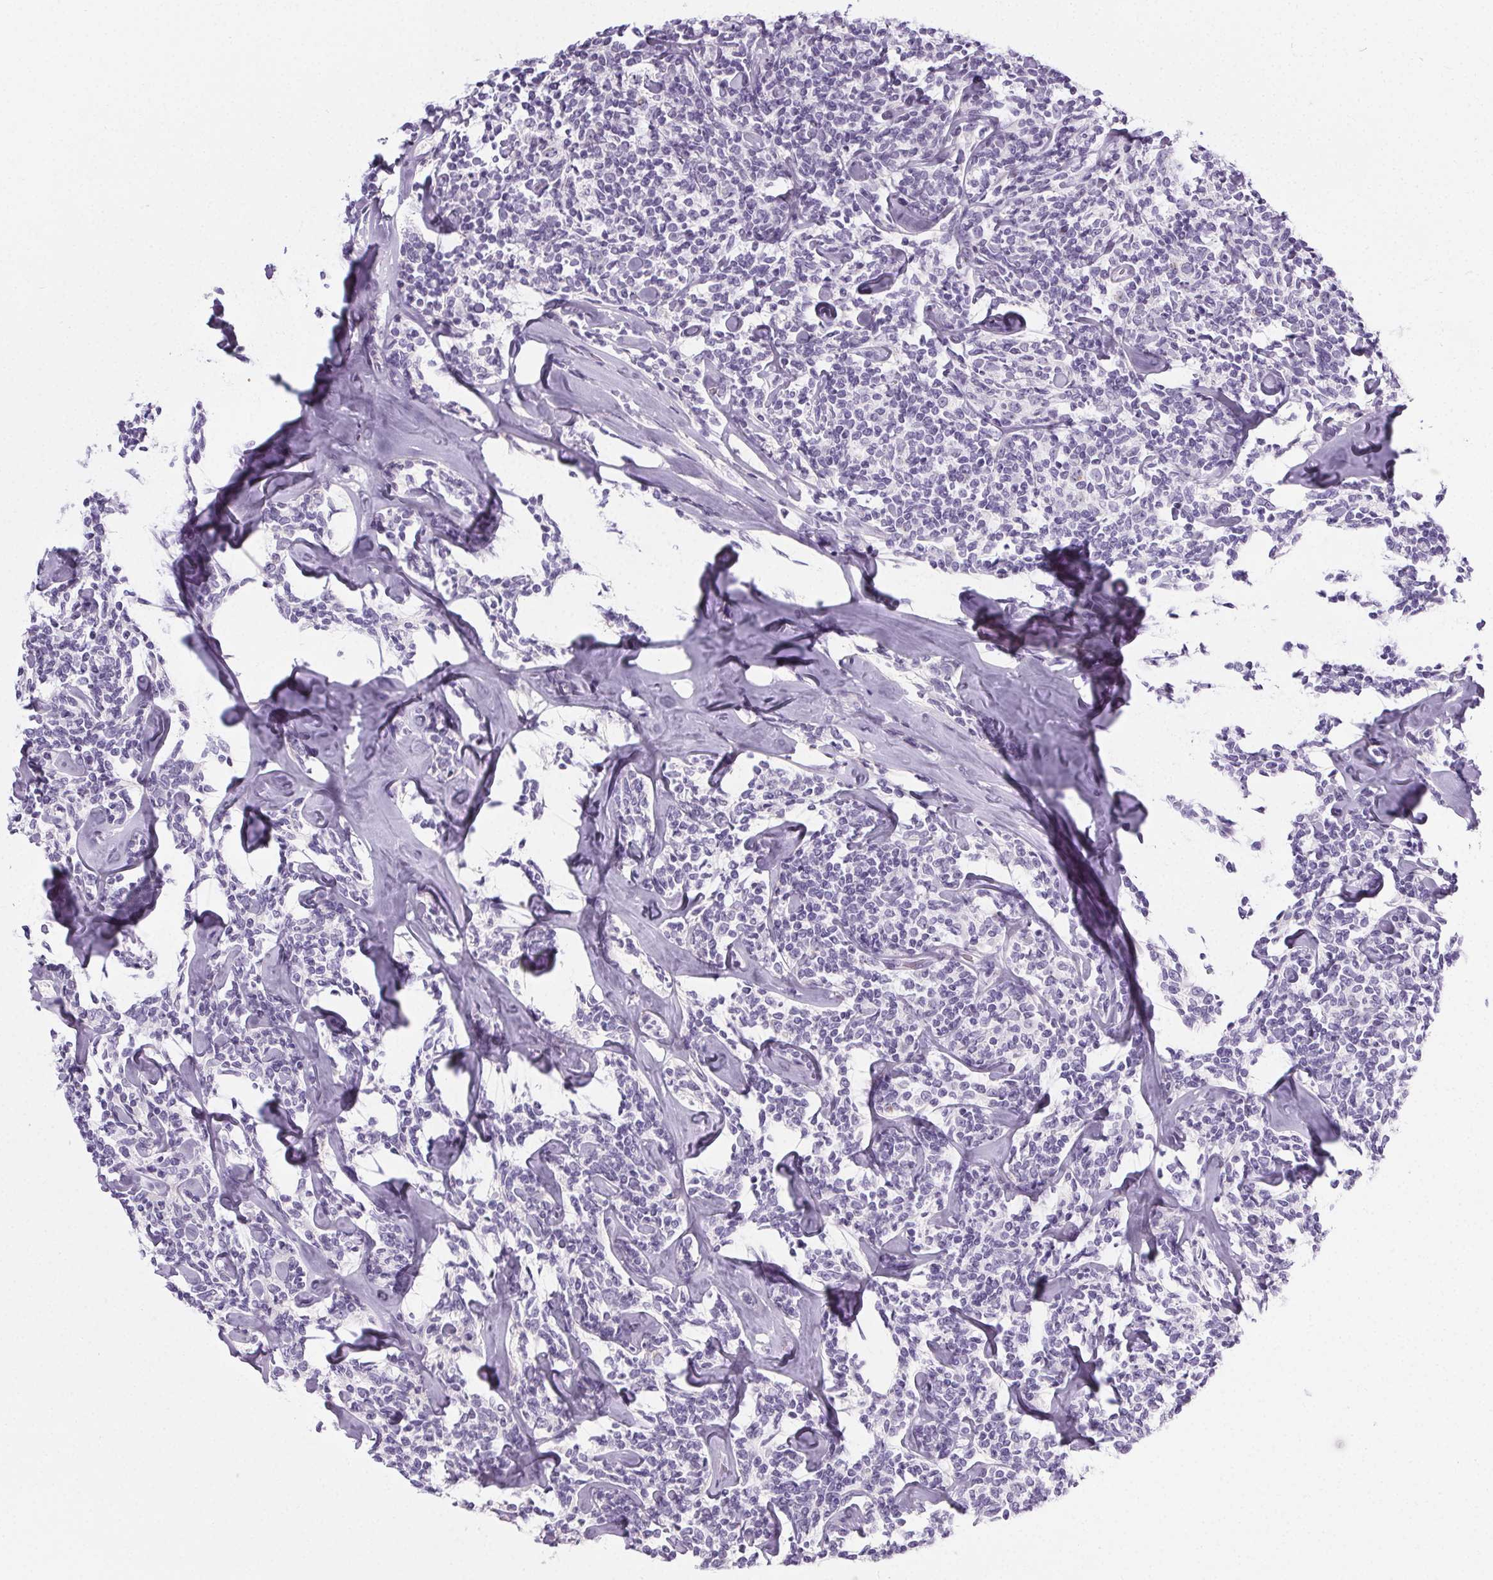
{"staining": {"intensity": "negative", "quantity": "none", "location": "none"}, "tissue": "lymphoma", "cell_type": "Tumor cells", "image_type": "cancer", "snomed": [{"axis": "morphology", "description": "Malignant lymphoma, non-Hodgkin's type, Low grade"}, {"axis": "topography", "description": "Lymph node"}], "caption": "The histopathology image shows no staining of tumor cells in lymphoma.", "gene": "ELAVL2", "patient": {"sex": "female", "age": 56}}